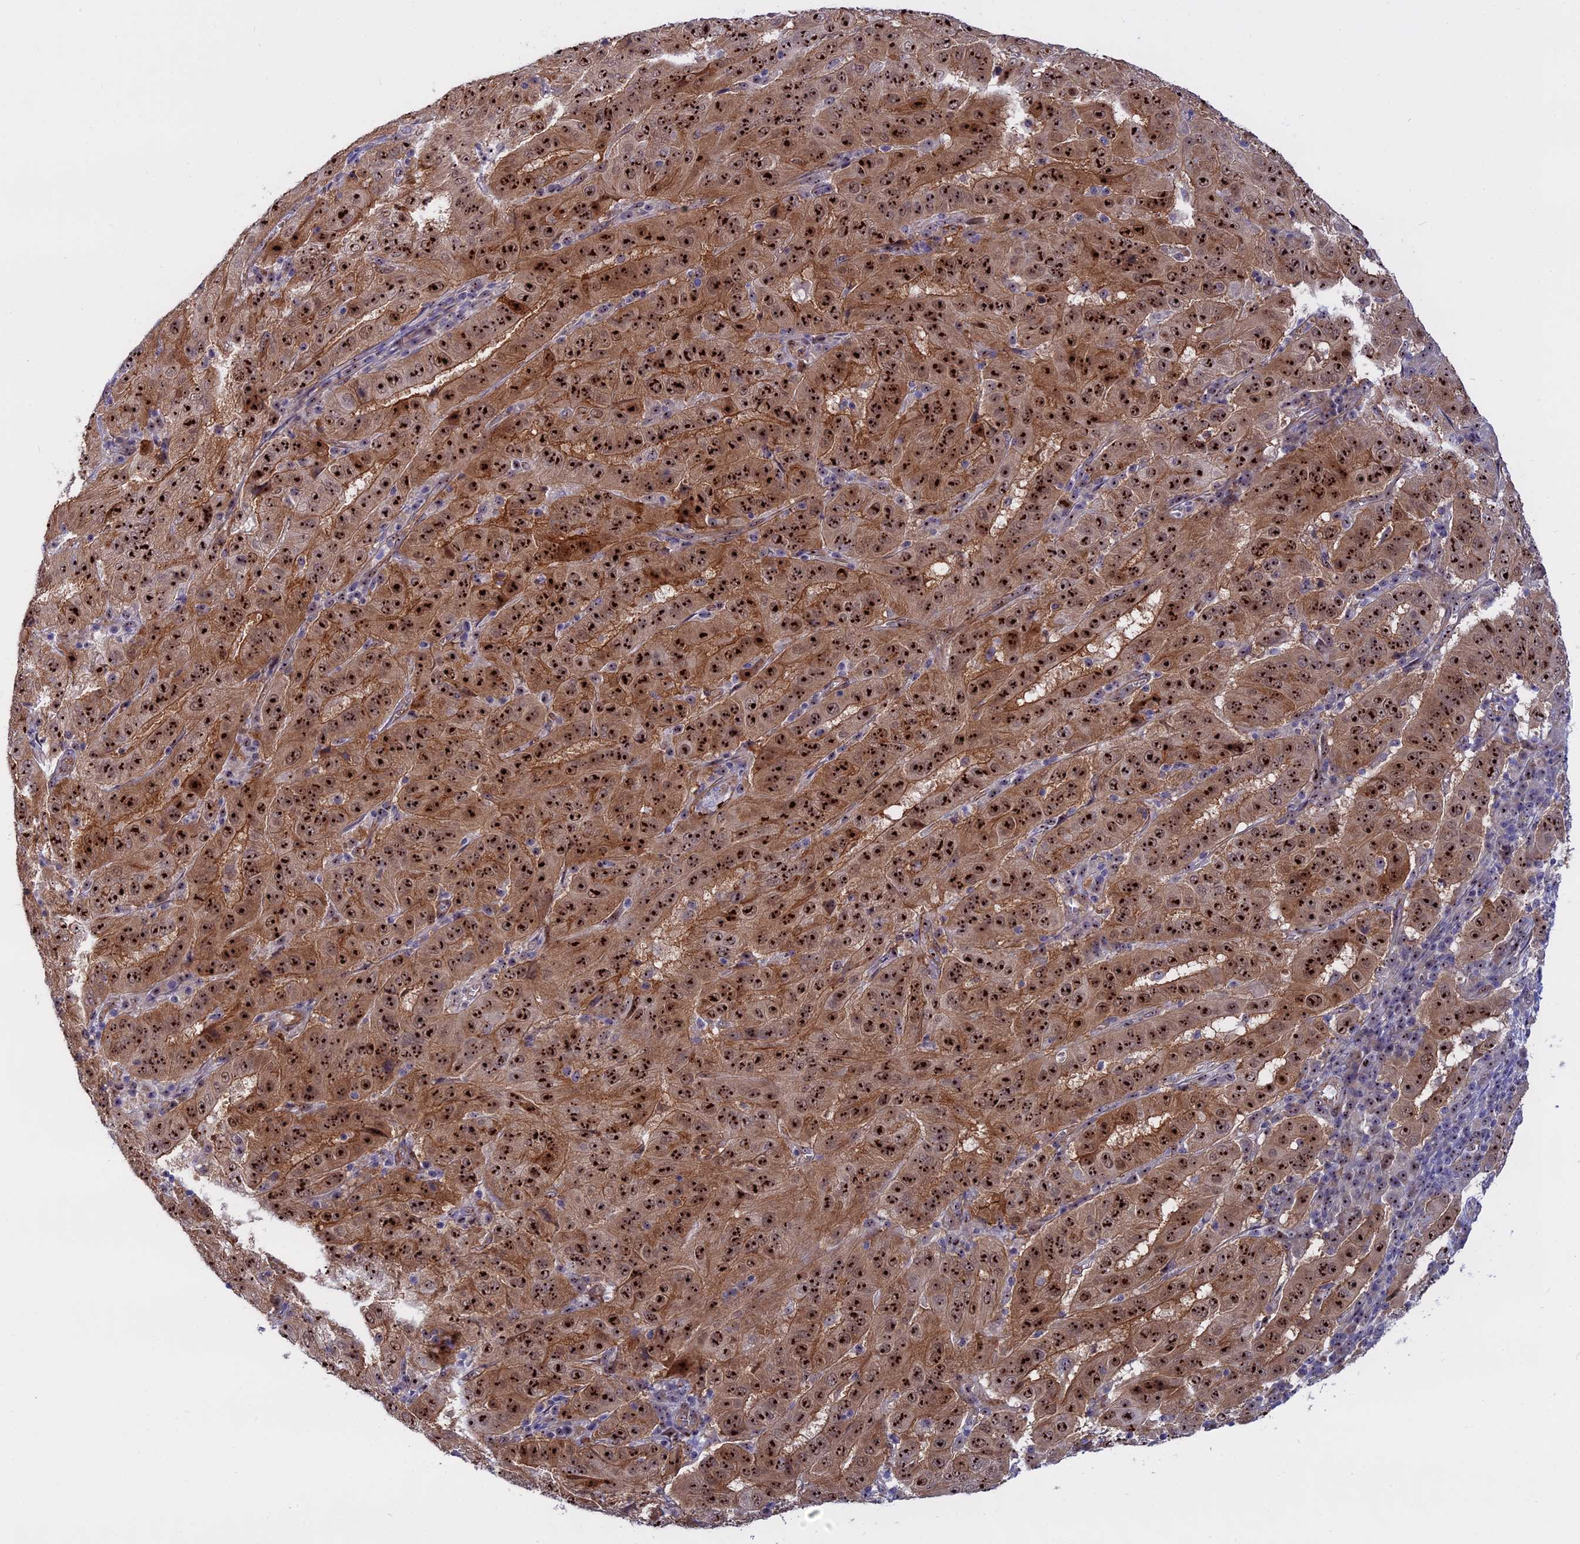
{"staining": {"intensity": "strong", "quantity": ">75%", "location": "cytoplasmic/membranous,nuclear"}, "tissue": "pancreatic cancer", "cell_type": "Tumor cells", "image_type": "cancer", "snomed": [{"axis": "morphology", "description": "Adenocarcinoma, NOS"}, {"axis": "topography", "description": "Pancreas"}], "caption": "Pancreatic cancer (adenocarcinoma) stained for a protein (brown) demonstrates strong cytoplasmic/membranous and nuclear positive expression in about >75% of tumor cells.", "gene": "DBNDD1", "patient": {"sex": "male", "age": 63}}